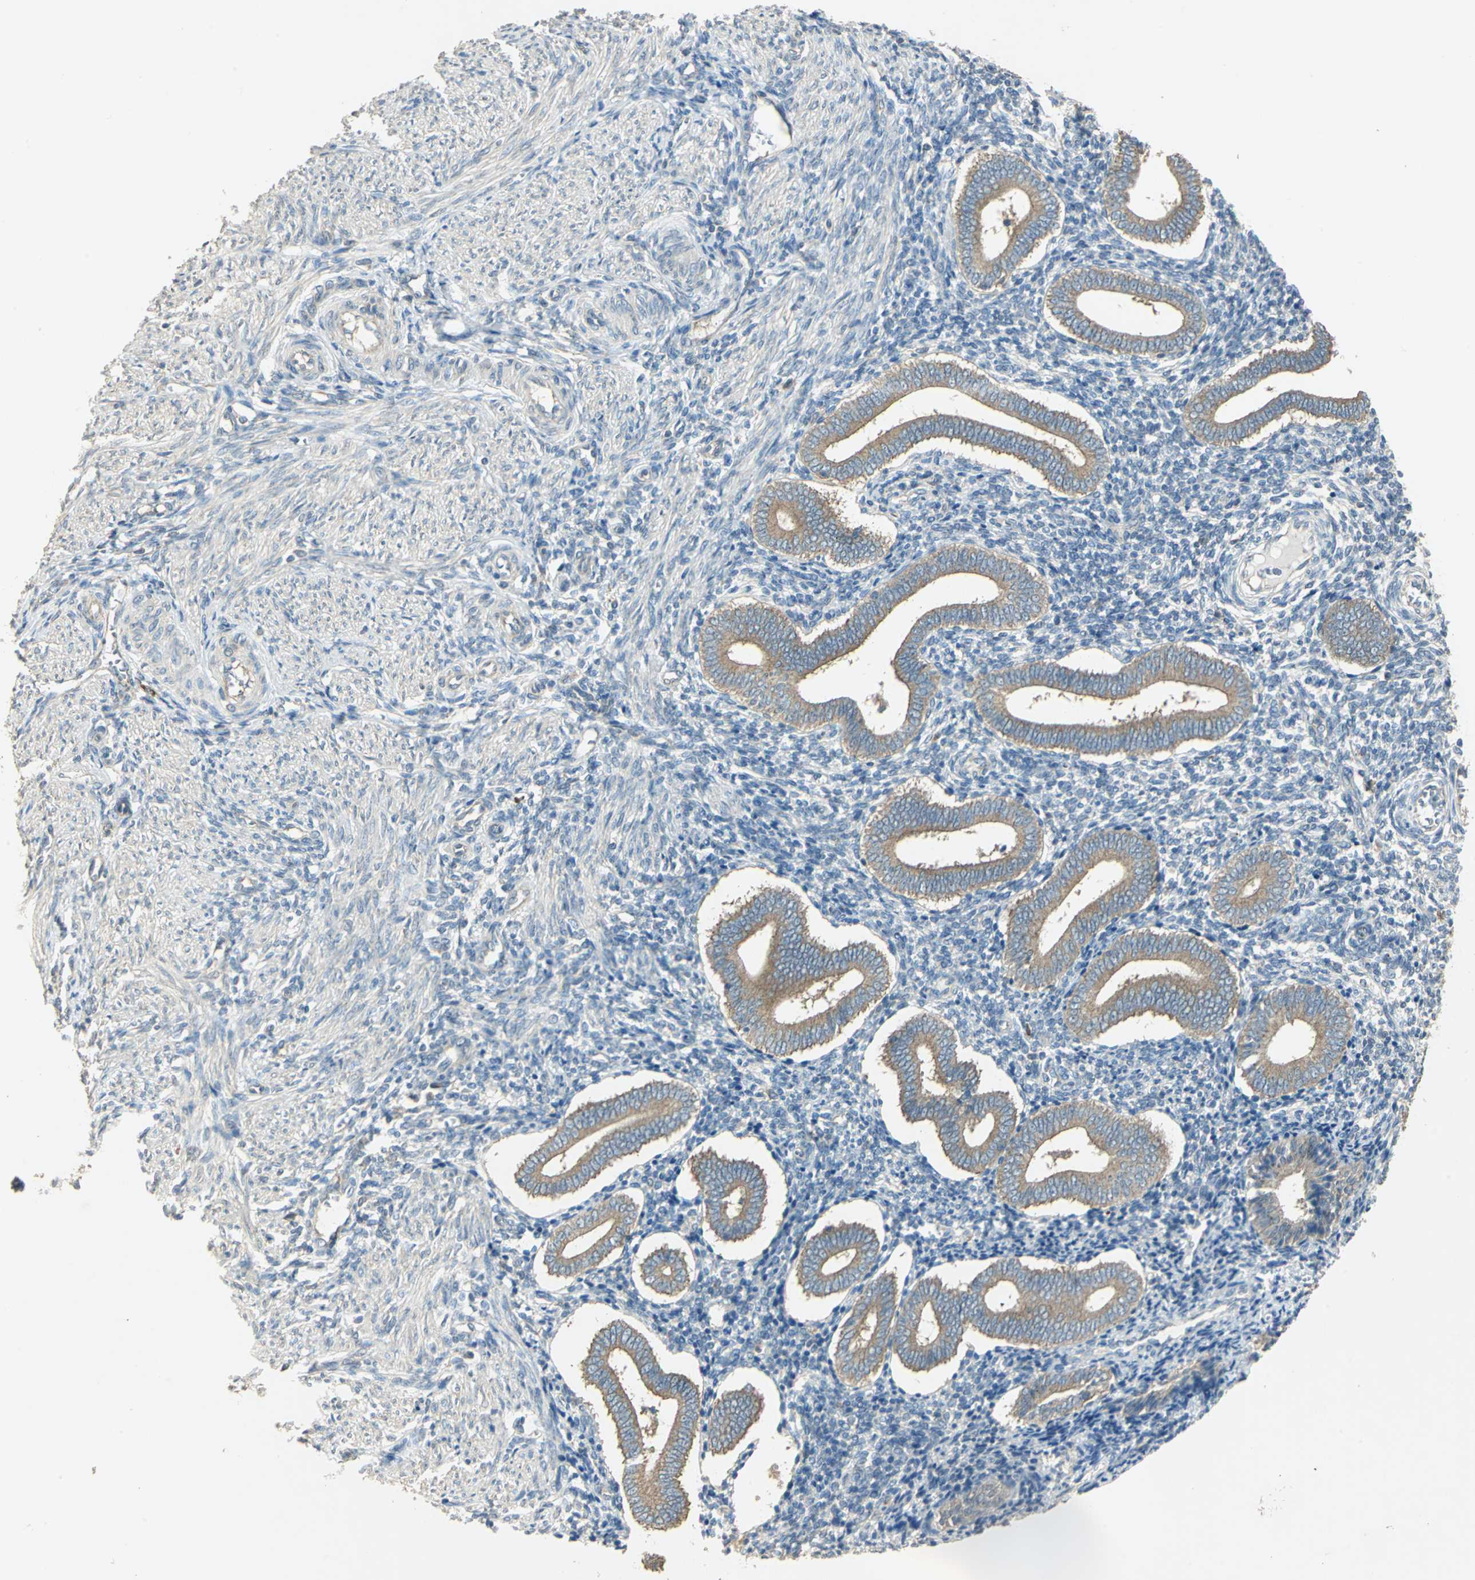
{"staining": {"intensity": "weak", "quantity": "25%-75%", "location": "cytoplasmic/membranous"}, "tissue": "endometrium", "cell_type": "Cells in endometrial stroma", "image_type": "normal", "snomed": [{"axis": "morphology", "description": "Normal tissue, NOS"}, {"axis": "topography", "description": "Uterus"}, {"axis": "topography", "description": "Endometrium"}], "caption": "A high-resolution image shows immunohistochemistry (IHC) staining of normal endometrium, which reveals weak cytoplasmic/membranous staining in approximately 25%-75% of cells in endometrial stroma.", "gene": "SHC2", "patient": {"sex": "female", "age": 33}}